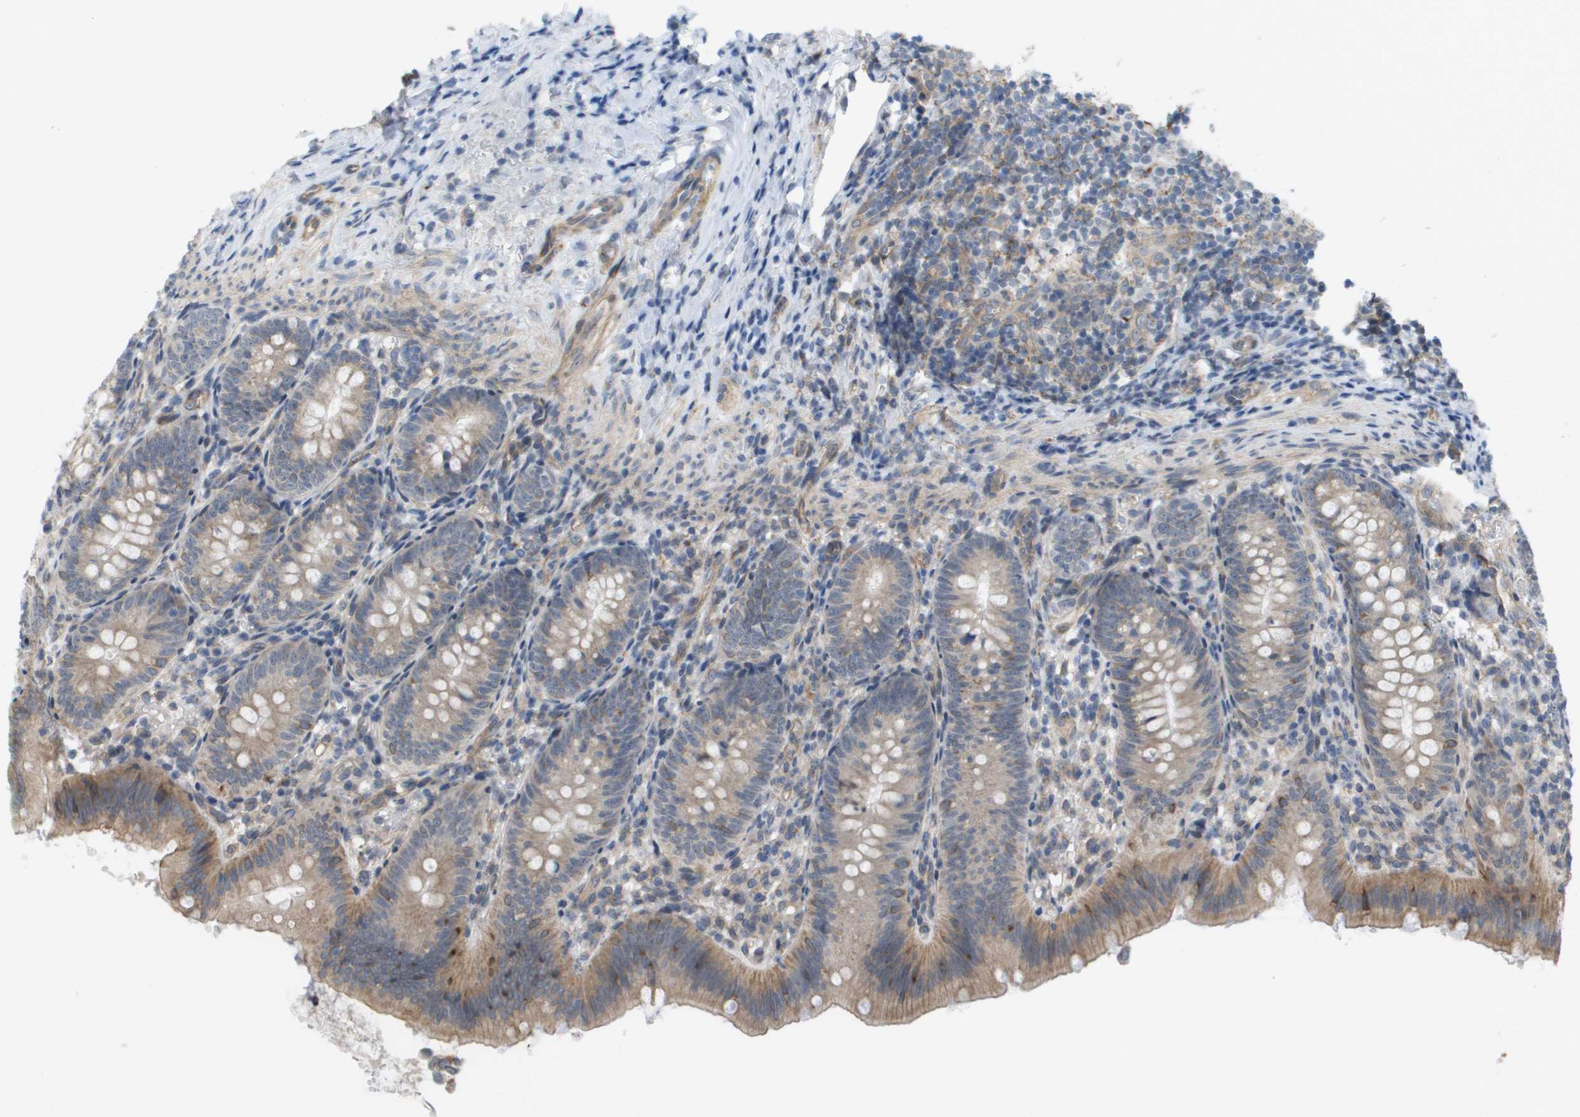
{"staining": {"intensity": "strong", "quantity": "<25%", "location": "cytoplasmic/membranous"}, "tissue": "appendix", "cell_type": "Glandular cells", "image_type": "normal", "snomed": [{"axis": "morphology", "description": "Normal tissue, NOS"}, {"axis": "topography", "description": "Appendix"}], "caption": "The photomicrograph demonstrates a brown stain indicating the presence of a protein in the cytoplasmic/membranous of glandular cells in appendix.", "gene": "MTARC2", "patient": {"sex": "male", "age": 1}}